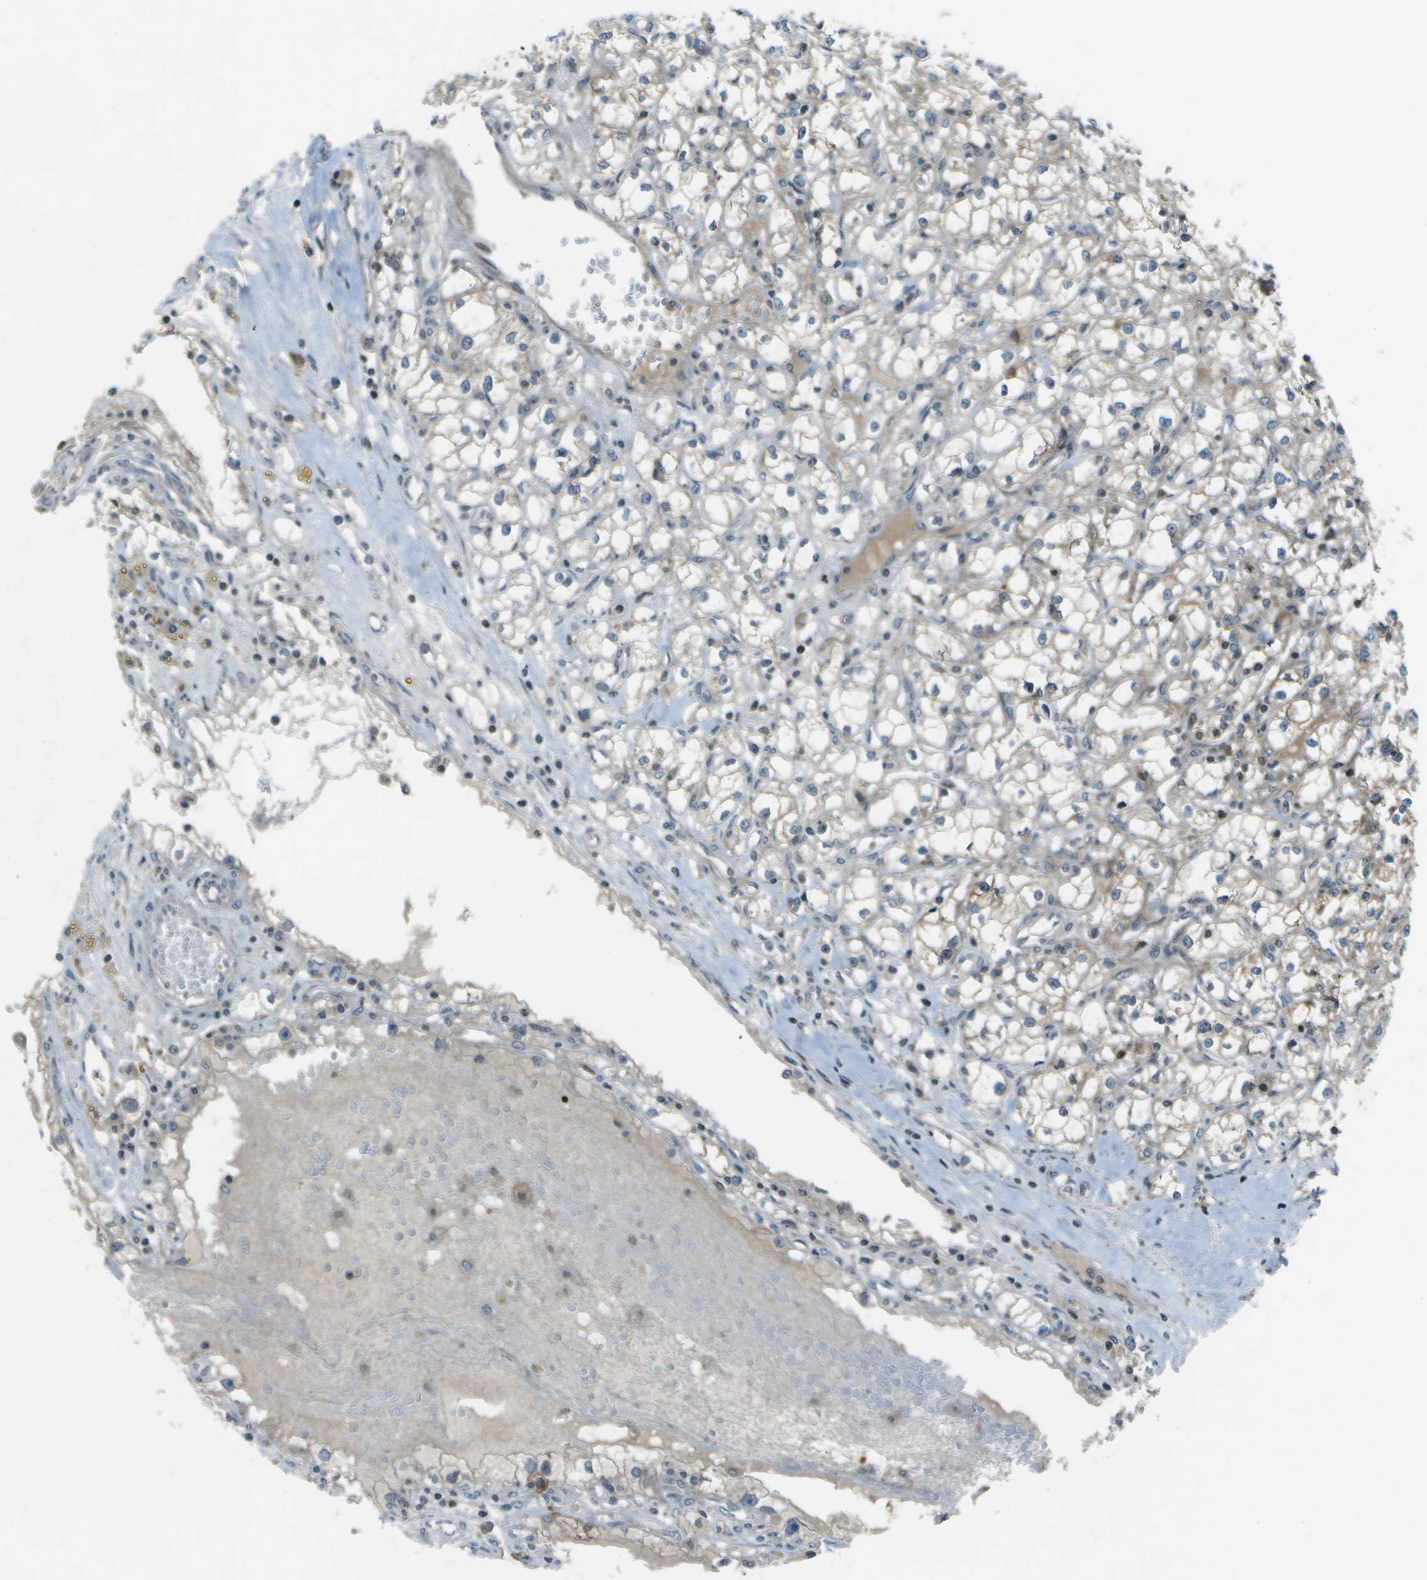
{"staining": {"intensity": "weak", "quantity": "25%-75%", "location": "cytoplasmic/membranous"}, "tissue": "renal cancer", "cell_type": "Tumor cells", "image_type": "cancer", "snomed": [{"axis": "morphology", "description": "Adenocarcinoma, NOS"}, {"axis": "topography", "description": "Kidney"}], "caption": "Renal cancer (adenocarcinoma) stained with DAB IHC shows low levels of weak cytoplasmic/membranous positivity in approximately 25%-75% of tumor cells.", "gene": "TMEM19", "patient": {"sex": "male", "age": 56}}